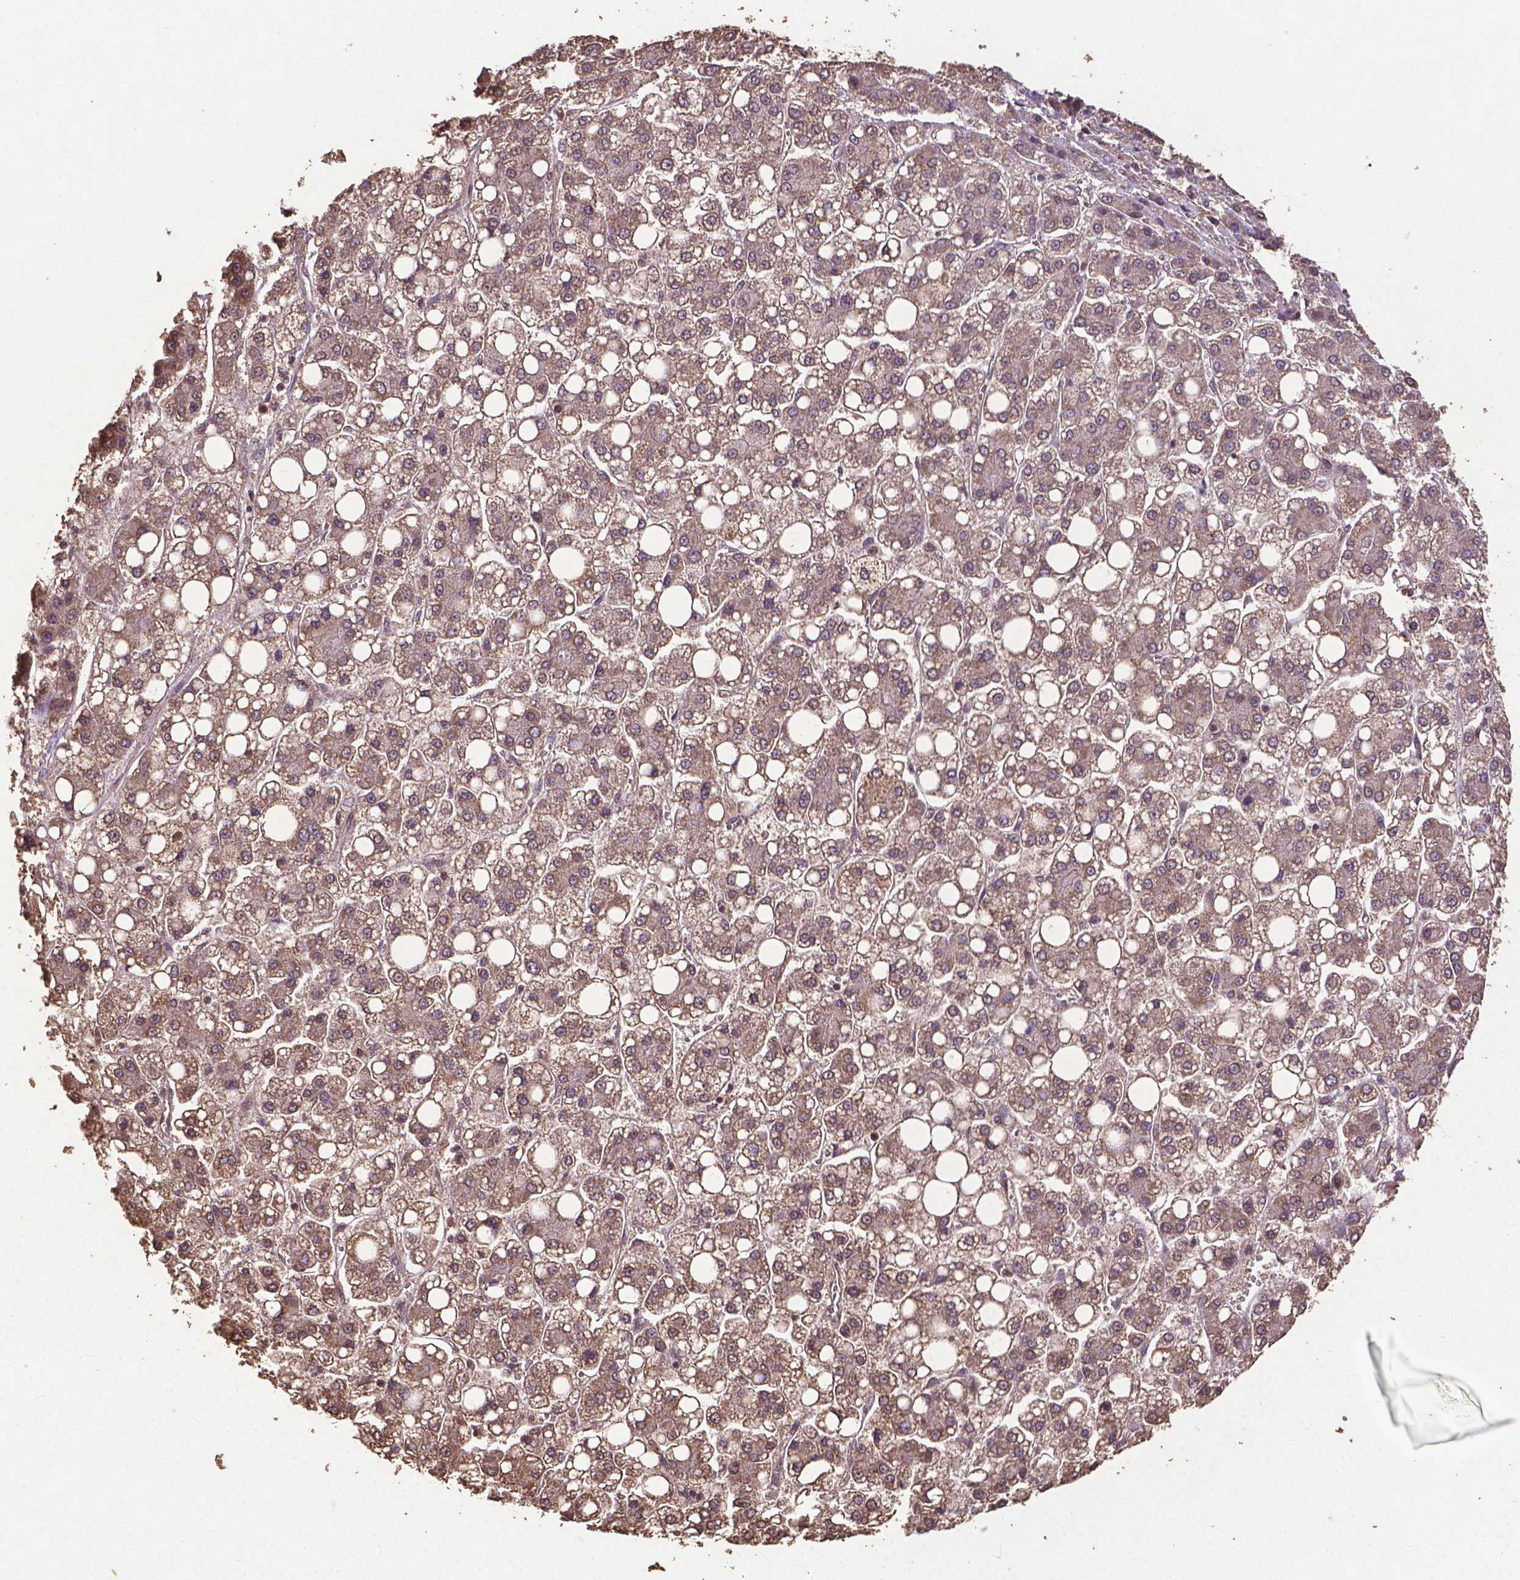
{"staining": {"intensity": "moderate", "quantity": ">75%", "location": "cytoplasmic/membranous"}, "tissue": "liver cancer", "cell_type": "Tumor cells", "image_type": "cancer", "snomed": [{"axis": "morphology", "description": "Carcinoma, Hepatocellular, NOS"}, {"axis": "topography", "description": "Liver"}], "caption": "Immunohistochemical staining of liver hepatocellular carcinoma displays medium levels of moderate cytoplasmic/membranous expression in about >75% of tumor cells.", "gene": "DCAF1", "patient": {"sex": "male", "age": 73}}